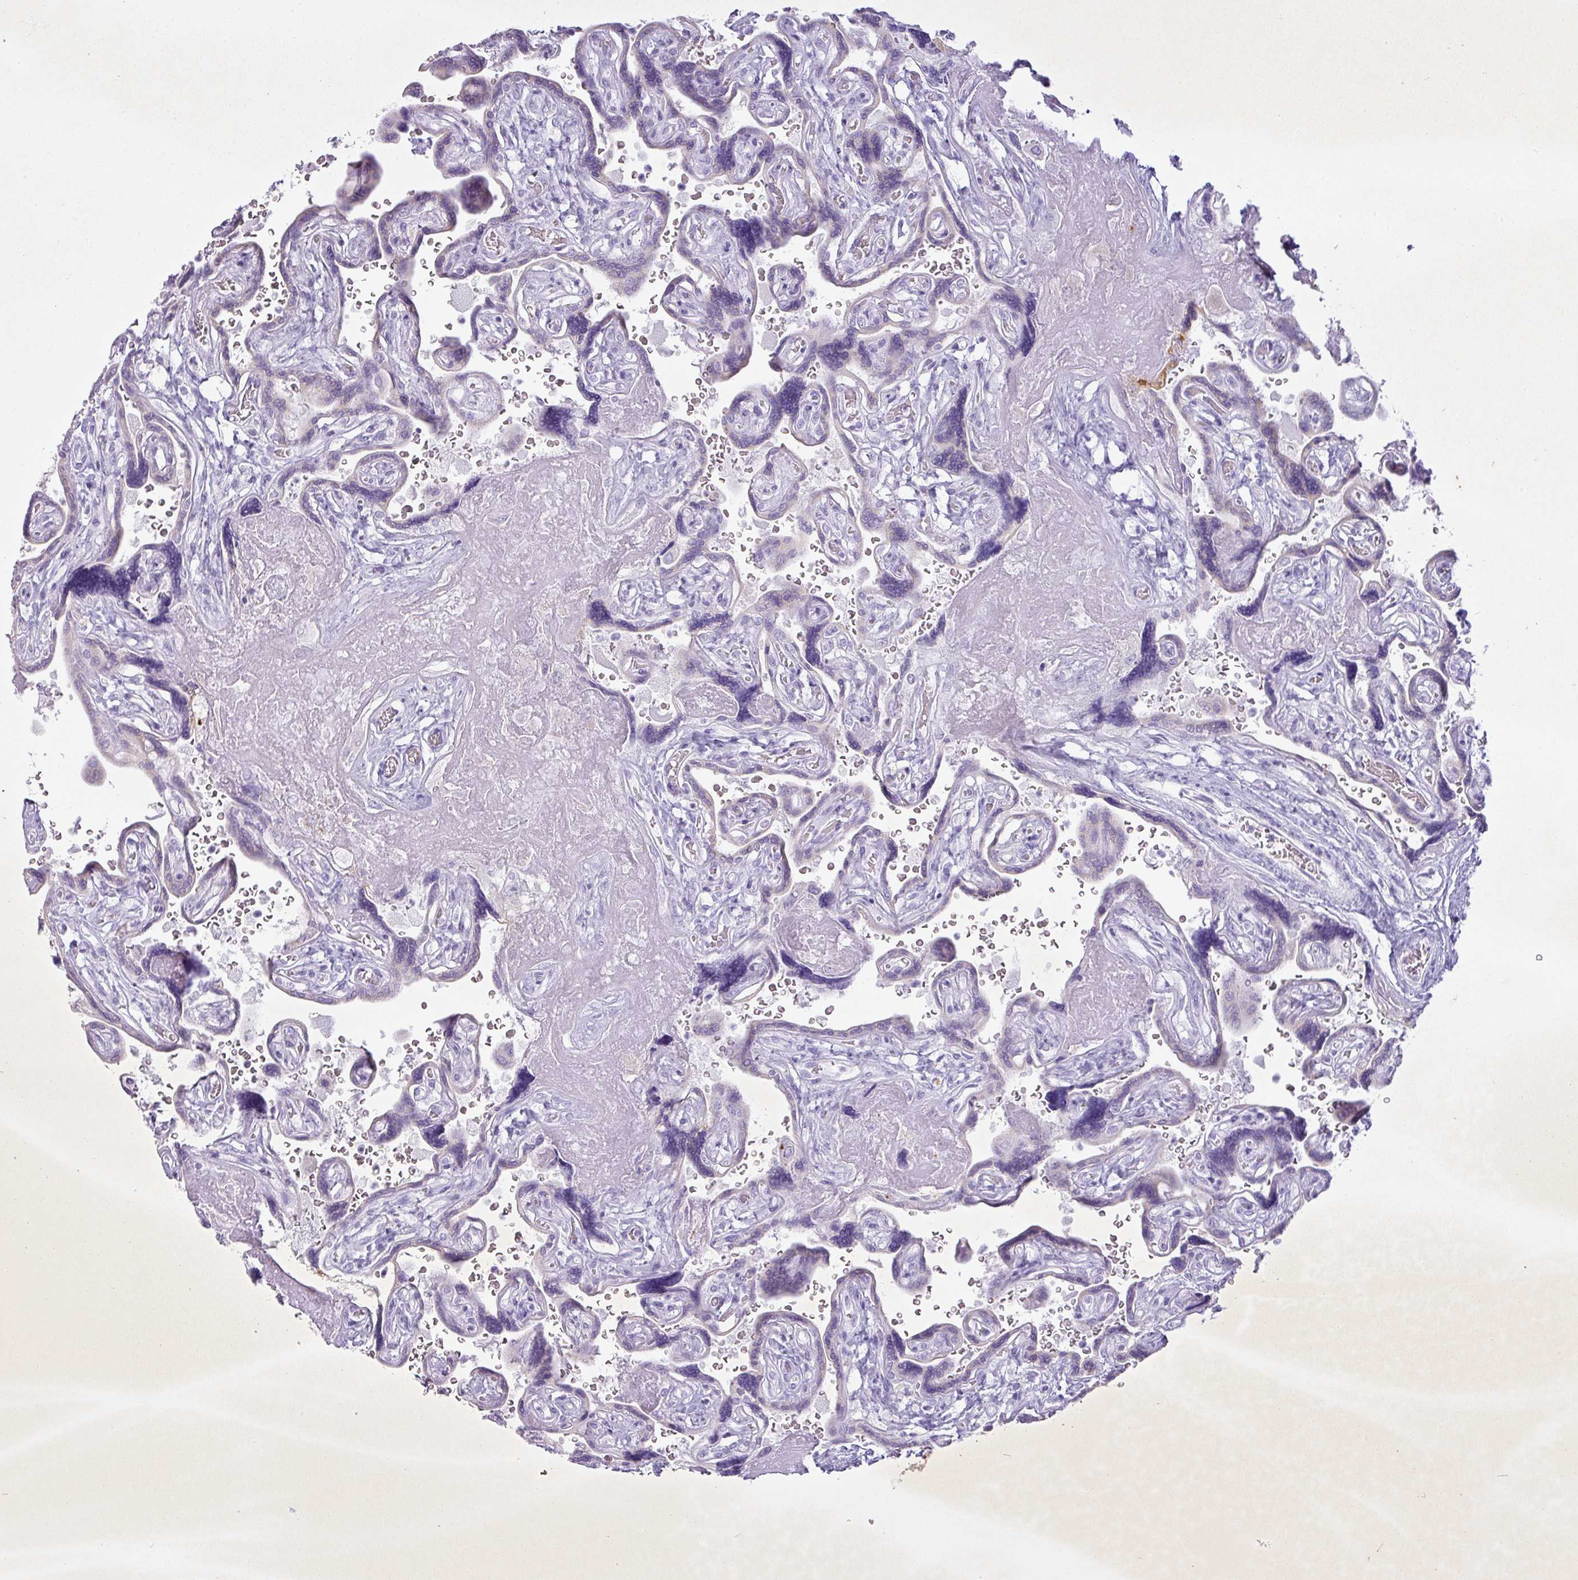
{"staining": {"intensity": "moderate", "quantity": "<25%", "location": "cytoplasmic/membranous"}, "tissue": "placenta", "cell_type": "Trophoblastic cells", "image_type": "normal", "snomed": [{"axis": "morphology", "description": "Normal tissue, NOS"}, {"axis": "topography", "description": "Placenta"}], "caption": "Moderate cytoplasmic/membranous expression is seen in approximately <25% of trophoblastic cells in unremarkable placenta.", "gene": "PGA3", "patient": {"sex": "female", "age": 32}}